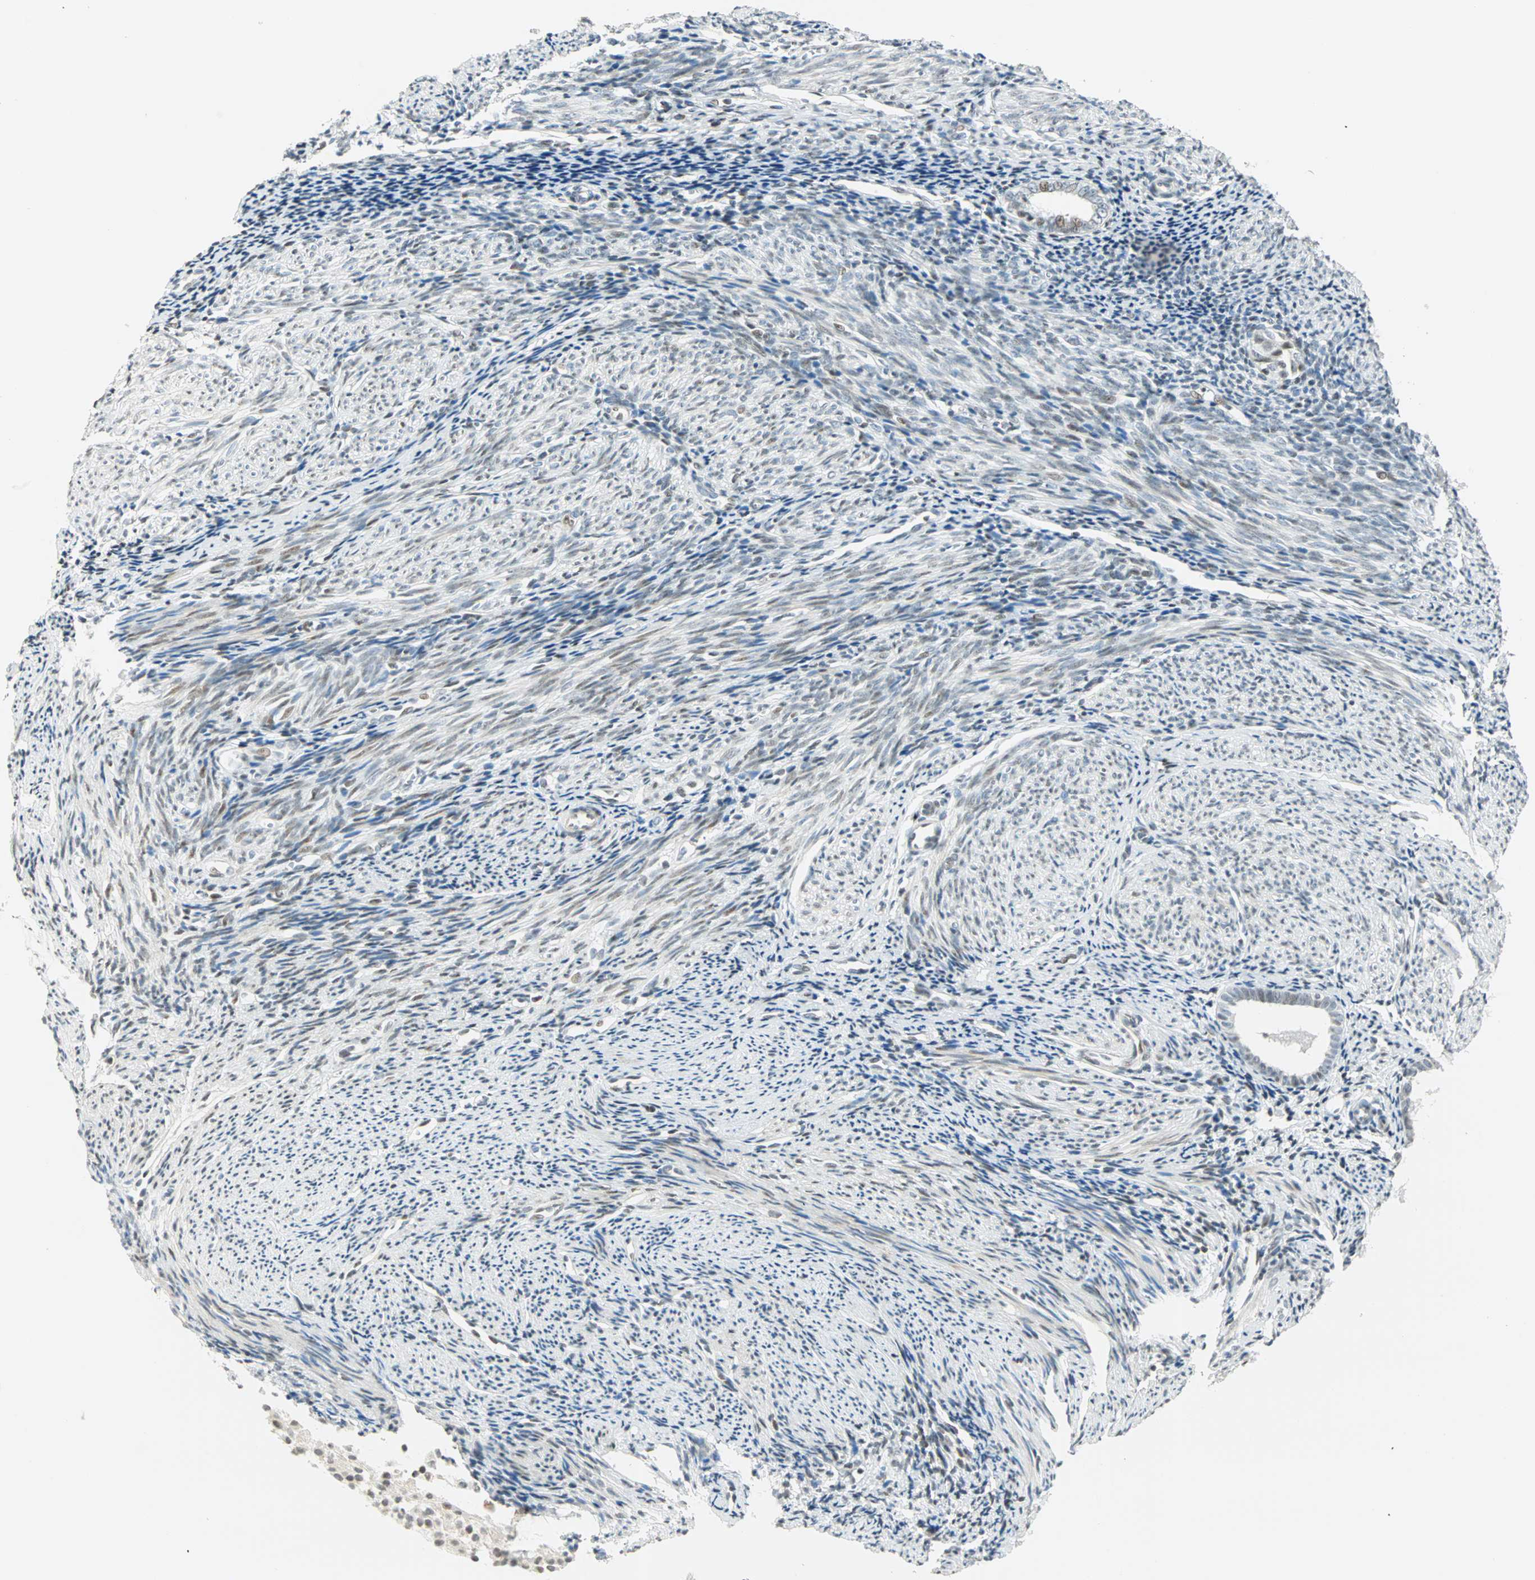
{"staining": {"intensity": "weak", "quantity": "<25%", "location": "nuclear"}, "tissue": "endometrium", "cell_type": "Cells in endometrial stroma", "image_type": "normal", "snomed": [{"axis": "morphology", "description": "Normal tissue, NOS"}, {"axis": "topography", "description": "Smooth muscle"}, {"axis": "topography", "description": "Endometrium"}], "caption": "Histopathology image shows no protein staining in cells in endometrial stroma of normal endometrium. Brightfield microscopy of IHC stained with DAB (3,3'-diaminobenzidine) (brown) and hematoxylin (blue), captured at high magnification.", "gene": "SMAD3", "patient": {"sex": "female", "age": 57}}